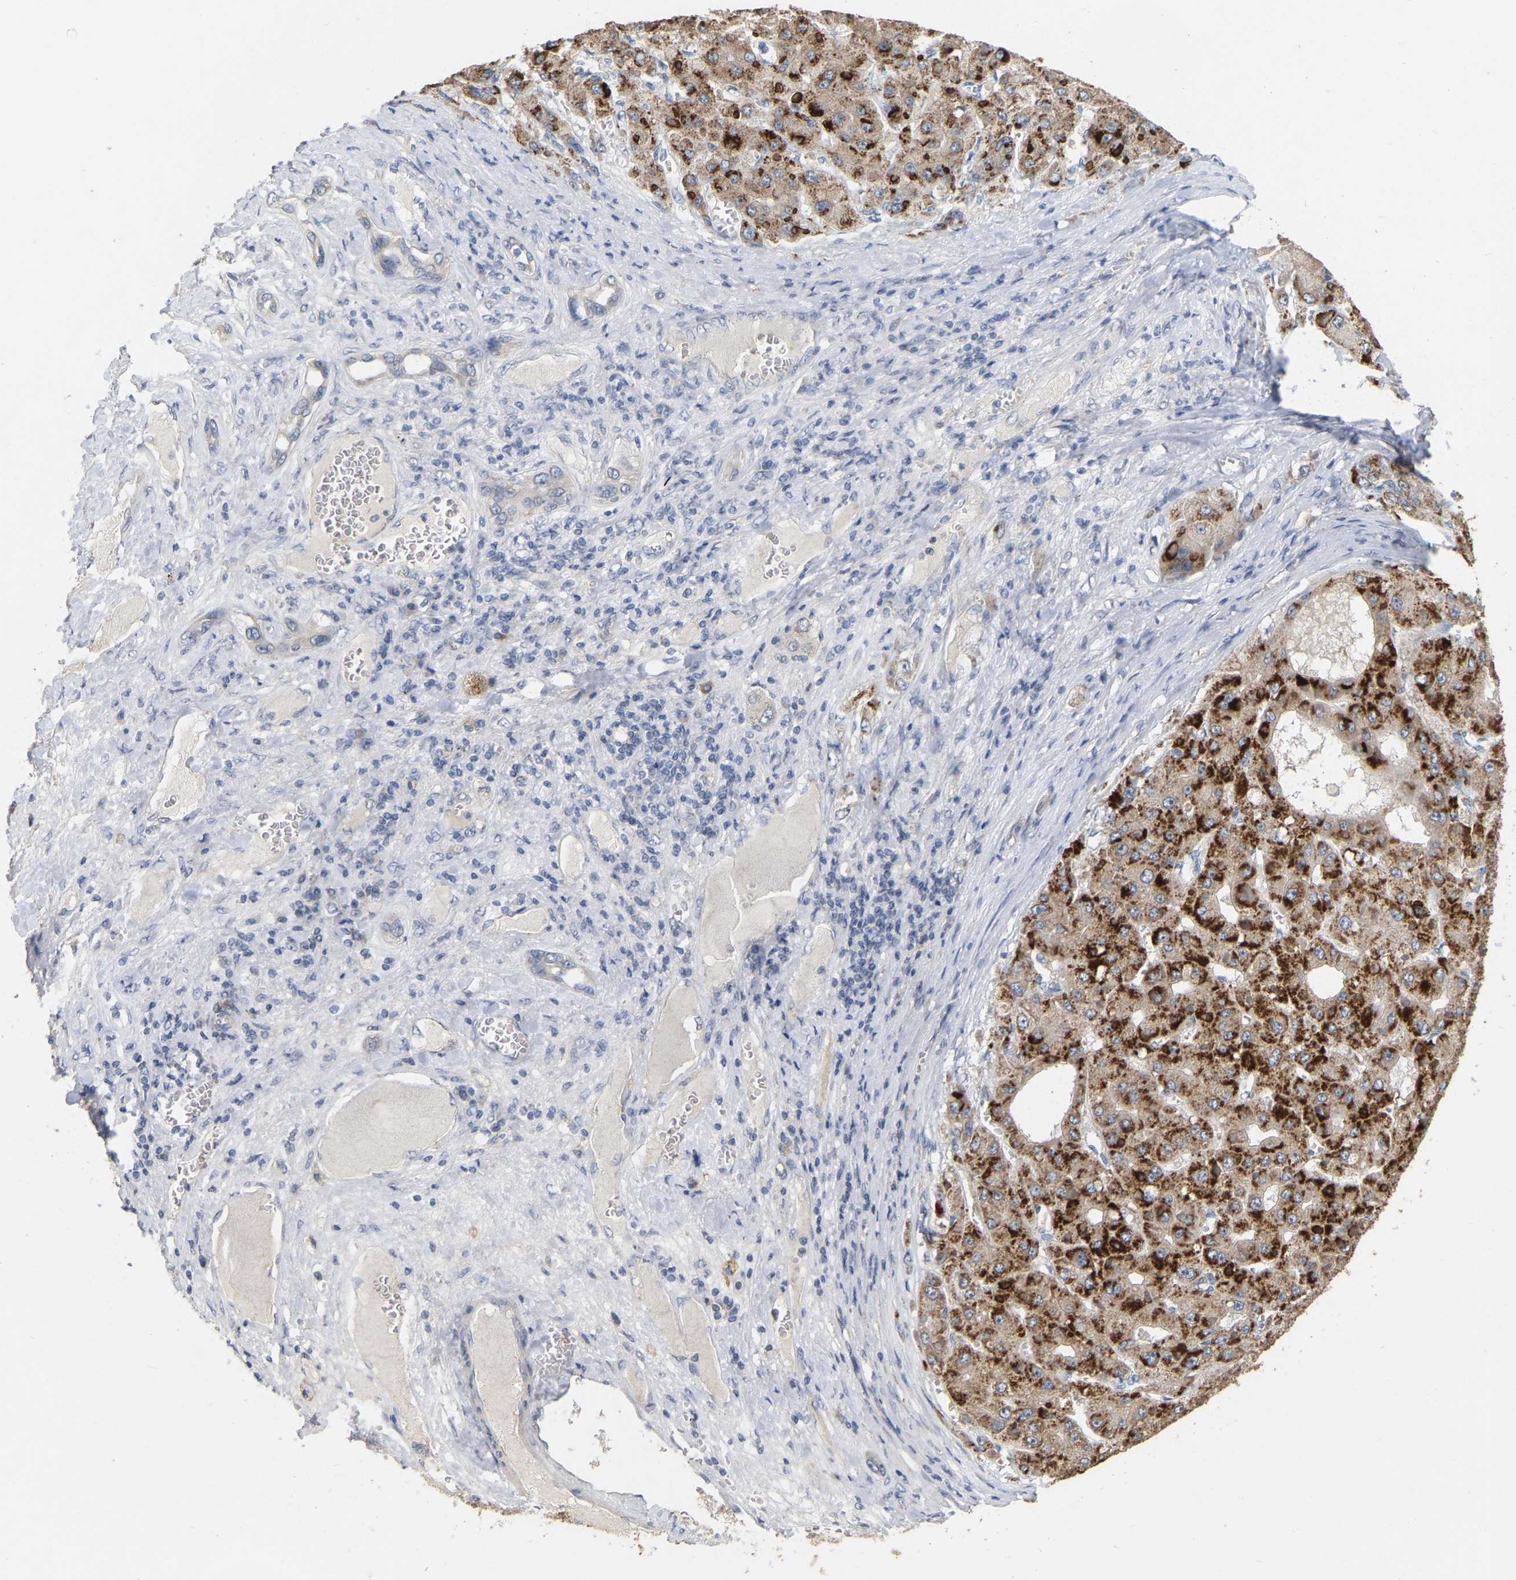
{"staining": {"intensity": "strong", "quantity": "25%-75%", "location": "cytoplasmic/membranous"}, "tissue": "liver cancer", "cell_type": "Tumor cells", "image_type": "cancer", "snomed": [{"axis": "morphology", "description": "Carcinoma, Hepatocellular, NOS"}, {"axis": "topography", "description": "Liver"}], "caption": "Protein expression analysis of human liver hepatocellular carcinoma reveals strong cytoplasmic/membranous positivity in about 25%-75% of tumor cells.", "gene": "SSH1", "patient": {"sex": "female", "age": 73}}